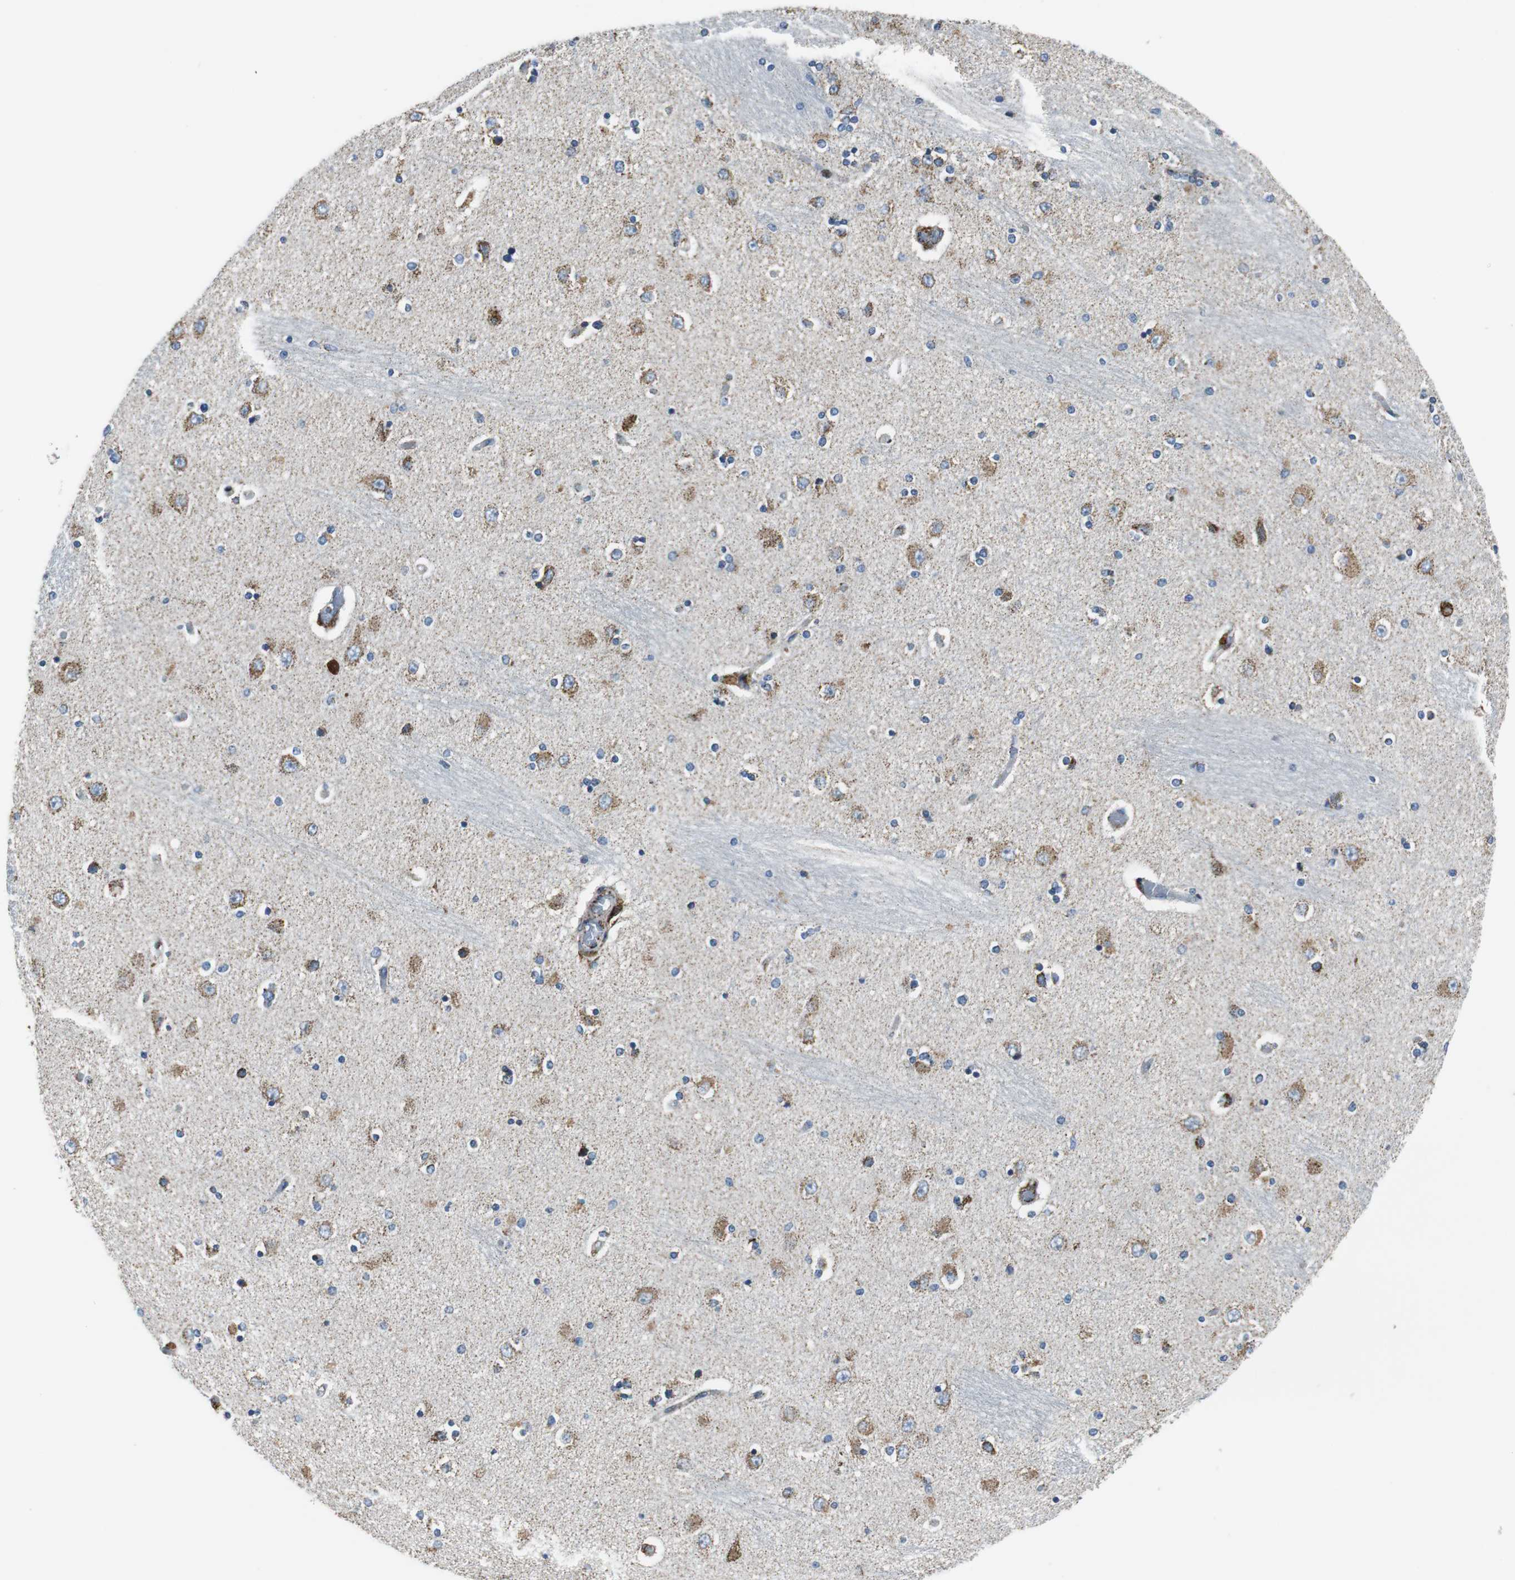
{"staining": {"intensity": "strong", "quantity": "25%-75%", "location": "cytoplasmic/membranous"}, "tissue": "hippocampus", "cell_type": "Glial cells", "image_type": "normal", "snomed": [{"axis": "morphology", "description": "Normal tissue, NOS"}, {"axis": "topography", "description": "Hippocampus"}], "caption": "This image exhibits immunohistochemistry (IHC) staining of unremarkable hippocampus, with high strong cytoplasmic/membranous expression in about 25%-75% of glial cells.", "gene": "C1QTNF7", "patient": {"sex": "female", "age": 54}}